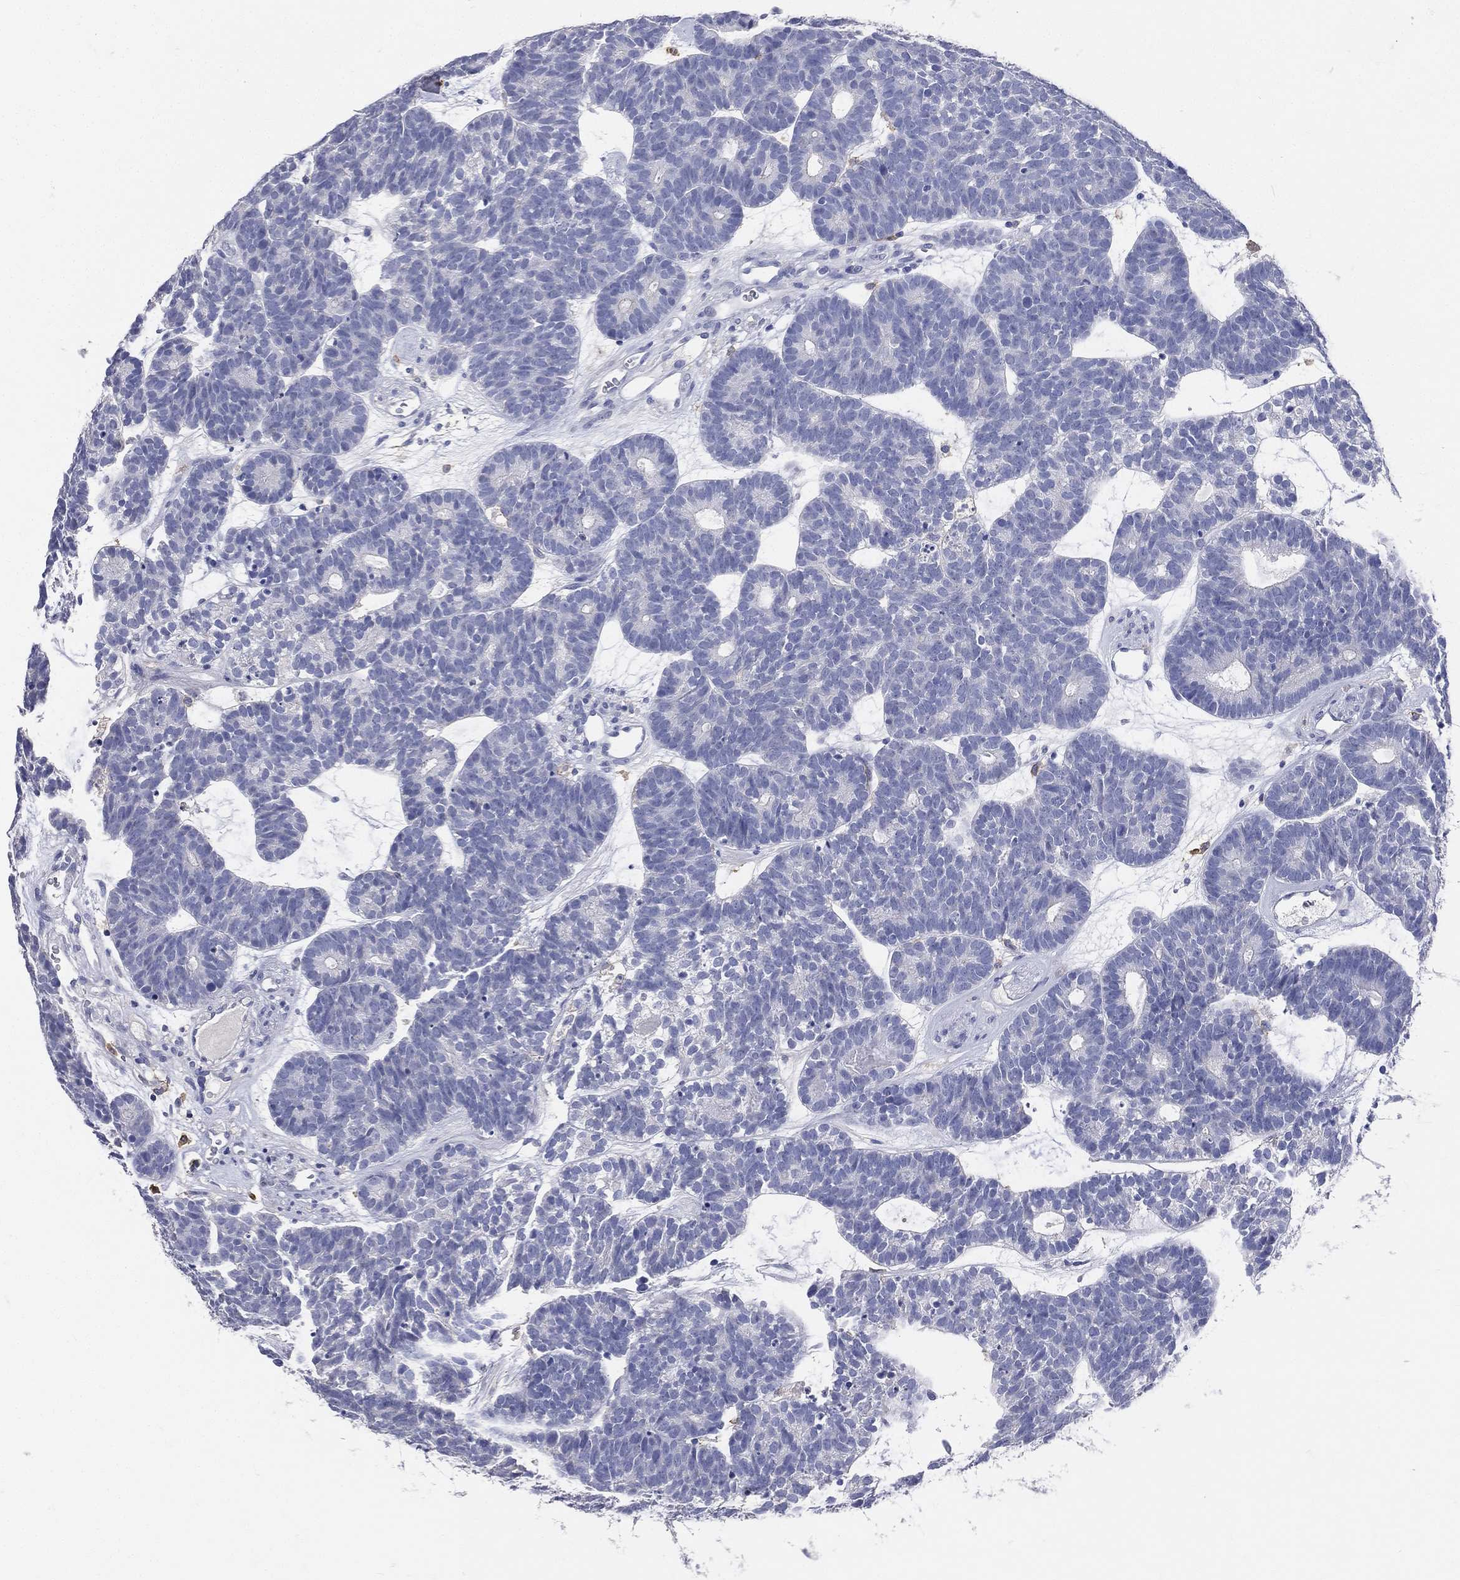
{"staining": {"intensity": "negative", "quantity": "none", "location": "none"}, "tissue": "head and neck cancer", "cell_type": "Tumor cells", "image_type": "cancer", "snomed": [{"axis": "morphology", "description": "Adenocarcinoma, NOS"}, {"axis": "topography", "description": "Head-Neck"}], "caption": "The histopathology image demonstrates no staining of tumor cells in head and neck cancer.", "gene": "CD33", "patient": {"sex": "female", "age": 81}}